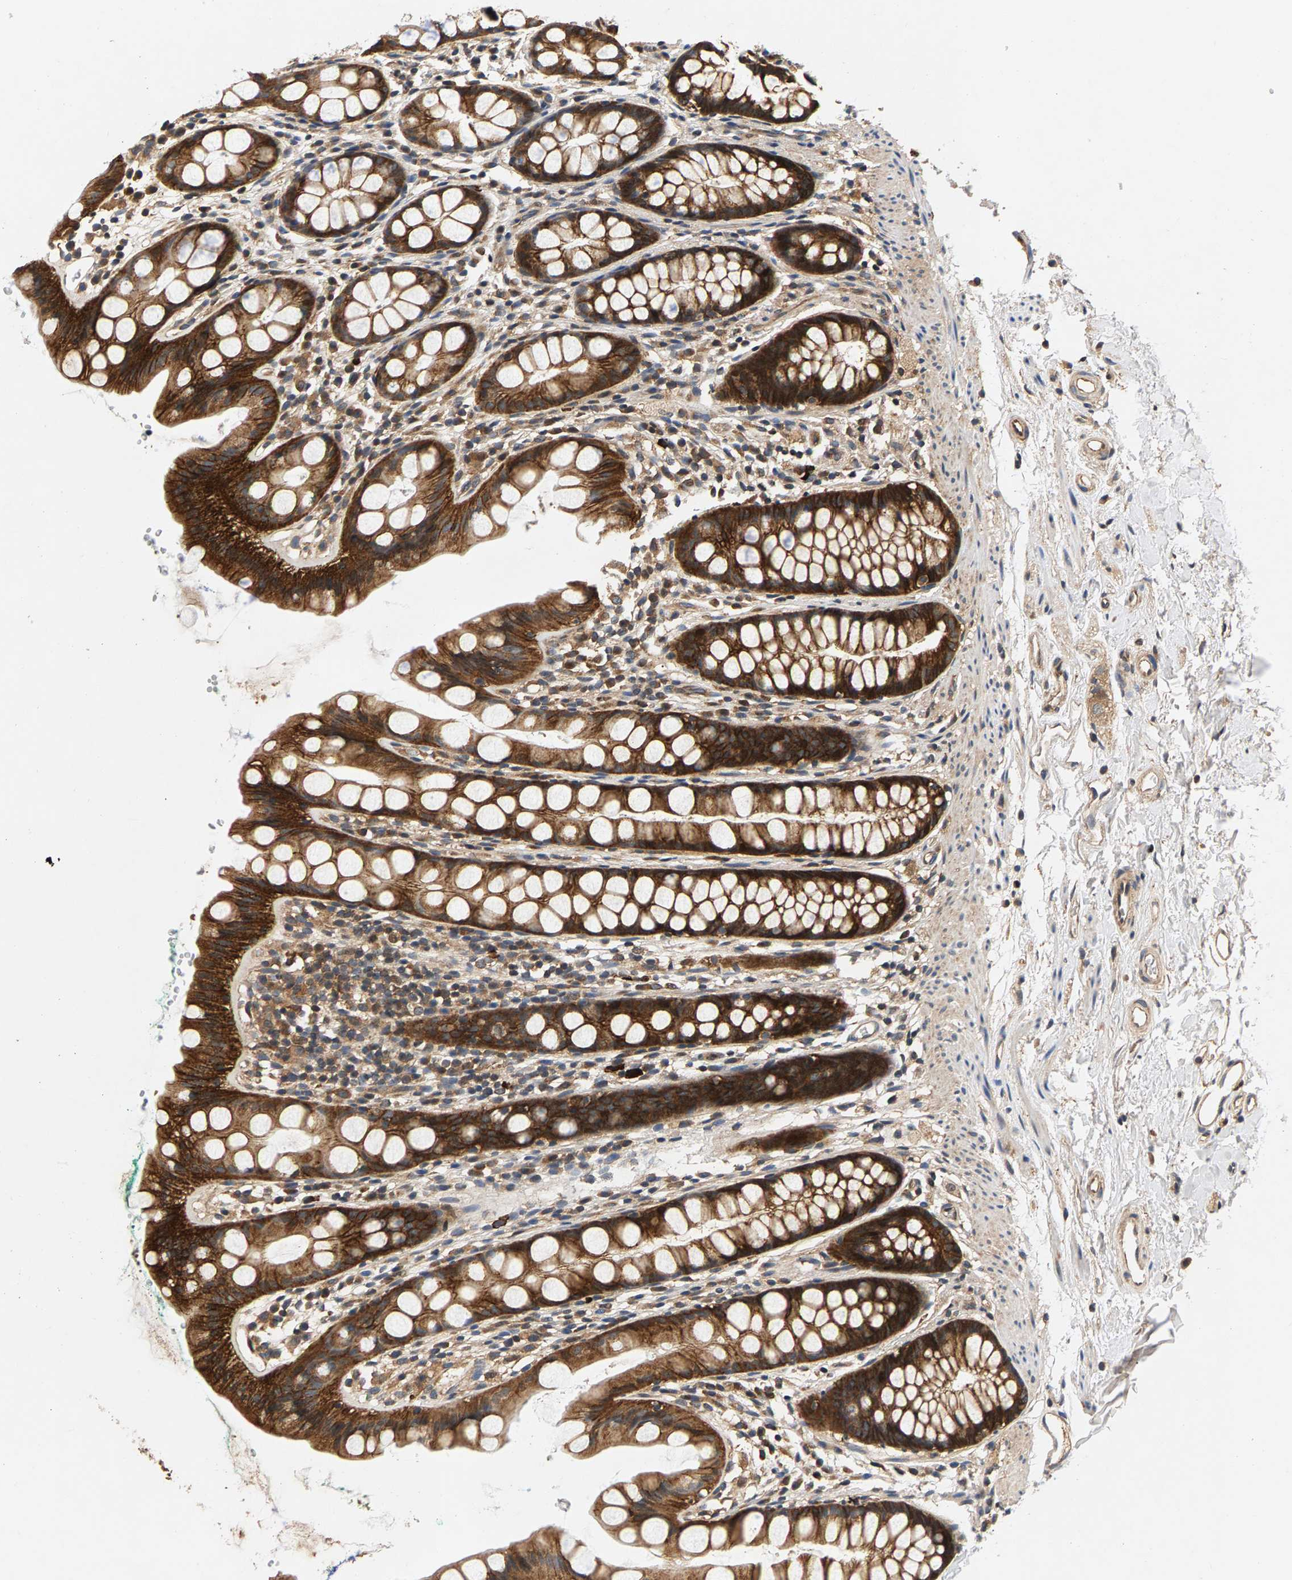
{"staining": {"intensity": "moderate", "quantity": ">75%", "location": "cytoplasmic/membranous"}, "tissue": "rectum", "cell_type": "Glandular cells", "image_type": "normal", "snomed": [{"axis": "morphology", "description": "Normal tissue, NOS"}, {"axis": "topography", "description": "Rectum"}], "caption": "Approximately >75% of glandular cells in benign human rectum exhibit moderate cytoplasmic/membranous protein staining as visualized by brown immunohistochemical staining.", "gene": "FAM78A", "patient": {"sex": "female", "age": 65}}